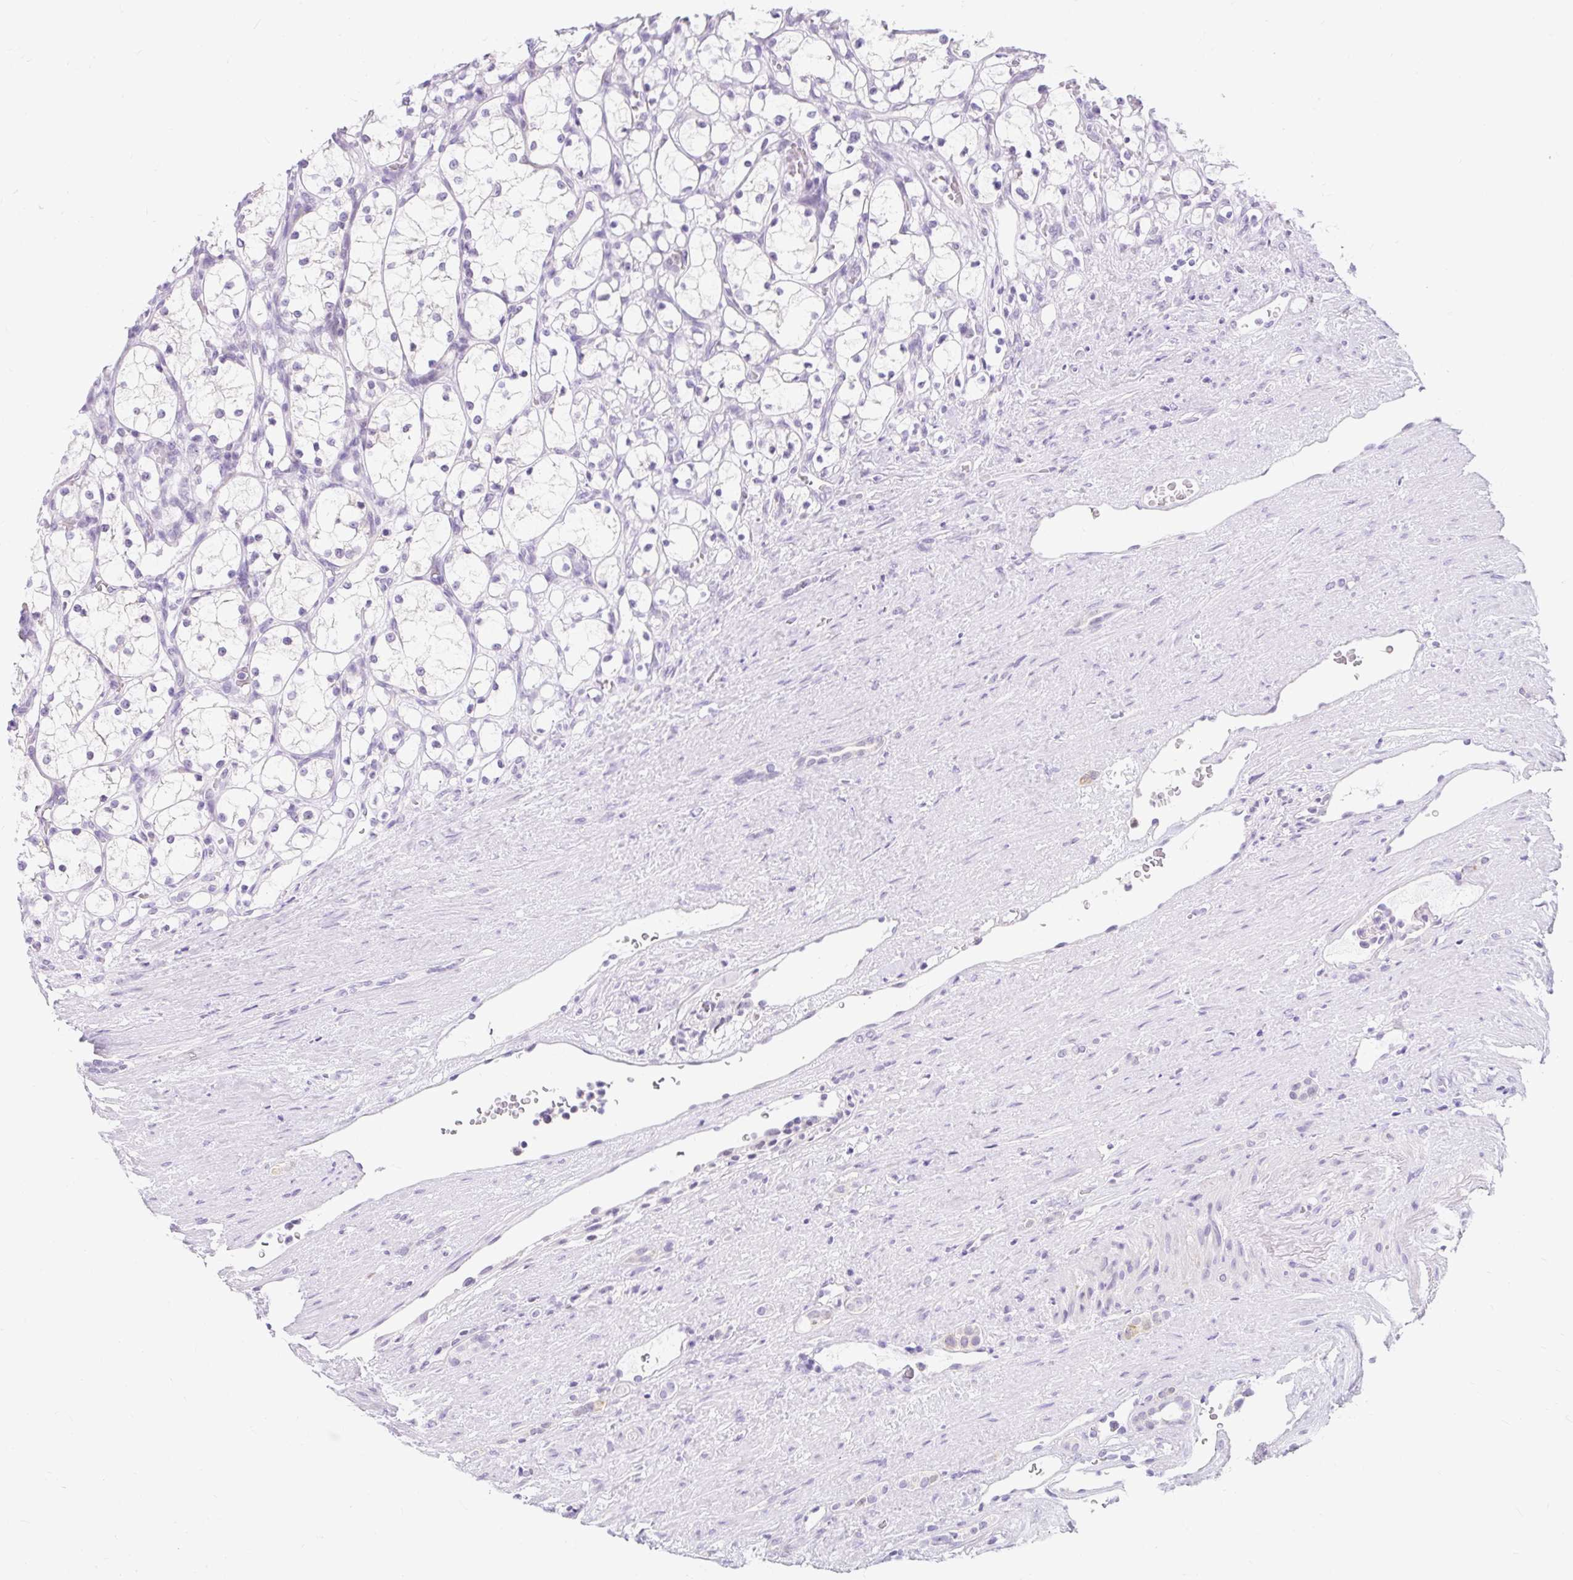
{"staining": {"intensity": "negative", "quantity": "none", "location": "none"}, "tissue": "renal cancer", "cell_type": "Tumor cells", "image_type": "cancer", "snomed": [{"axis": "morphology", "description": "Adenocarcinoma, NOS"}, {"axis": "topography", "description": "Kidney"}], "caption": "Renal cancer was stained to show a protein in brown. There is no significant positivity in tumor cells. (DAB immunohistochemistry (IHC) visualized using brightfield microscopy, high magnification).", "gene": "ITPK1", "patient": {"sex": "female", "age": 69}}